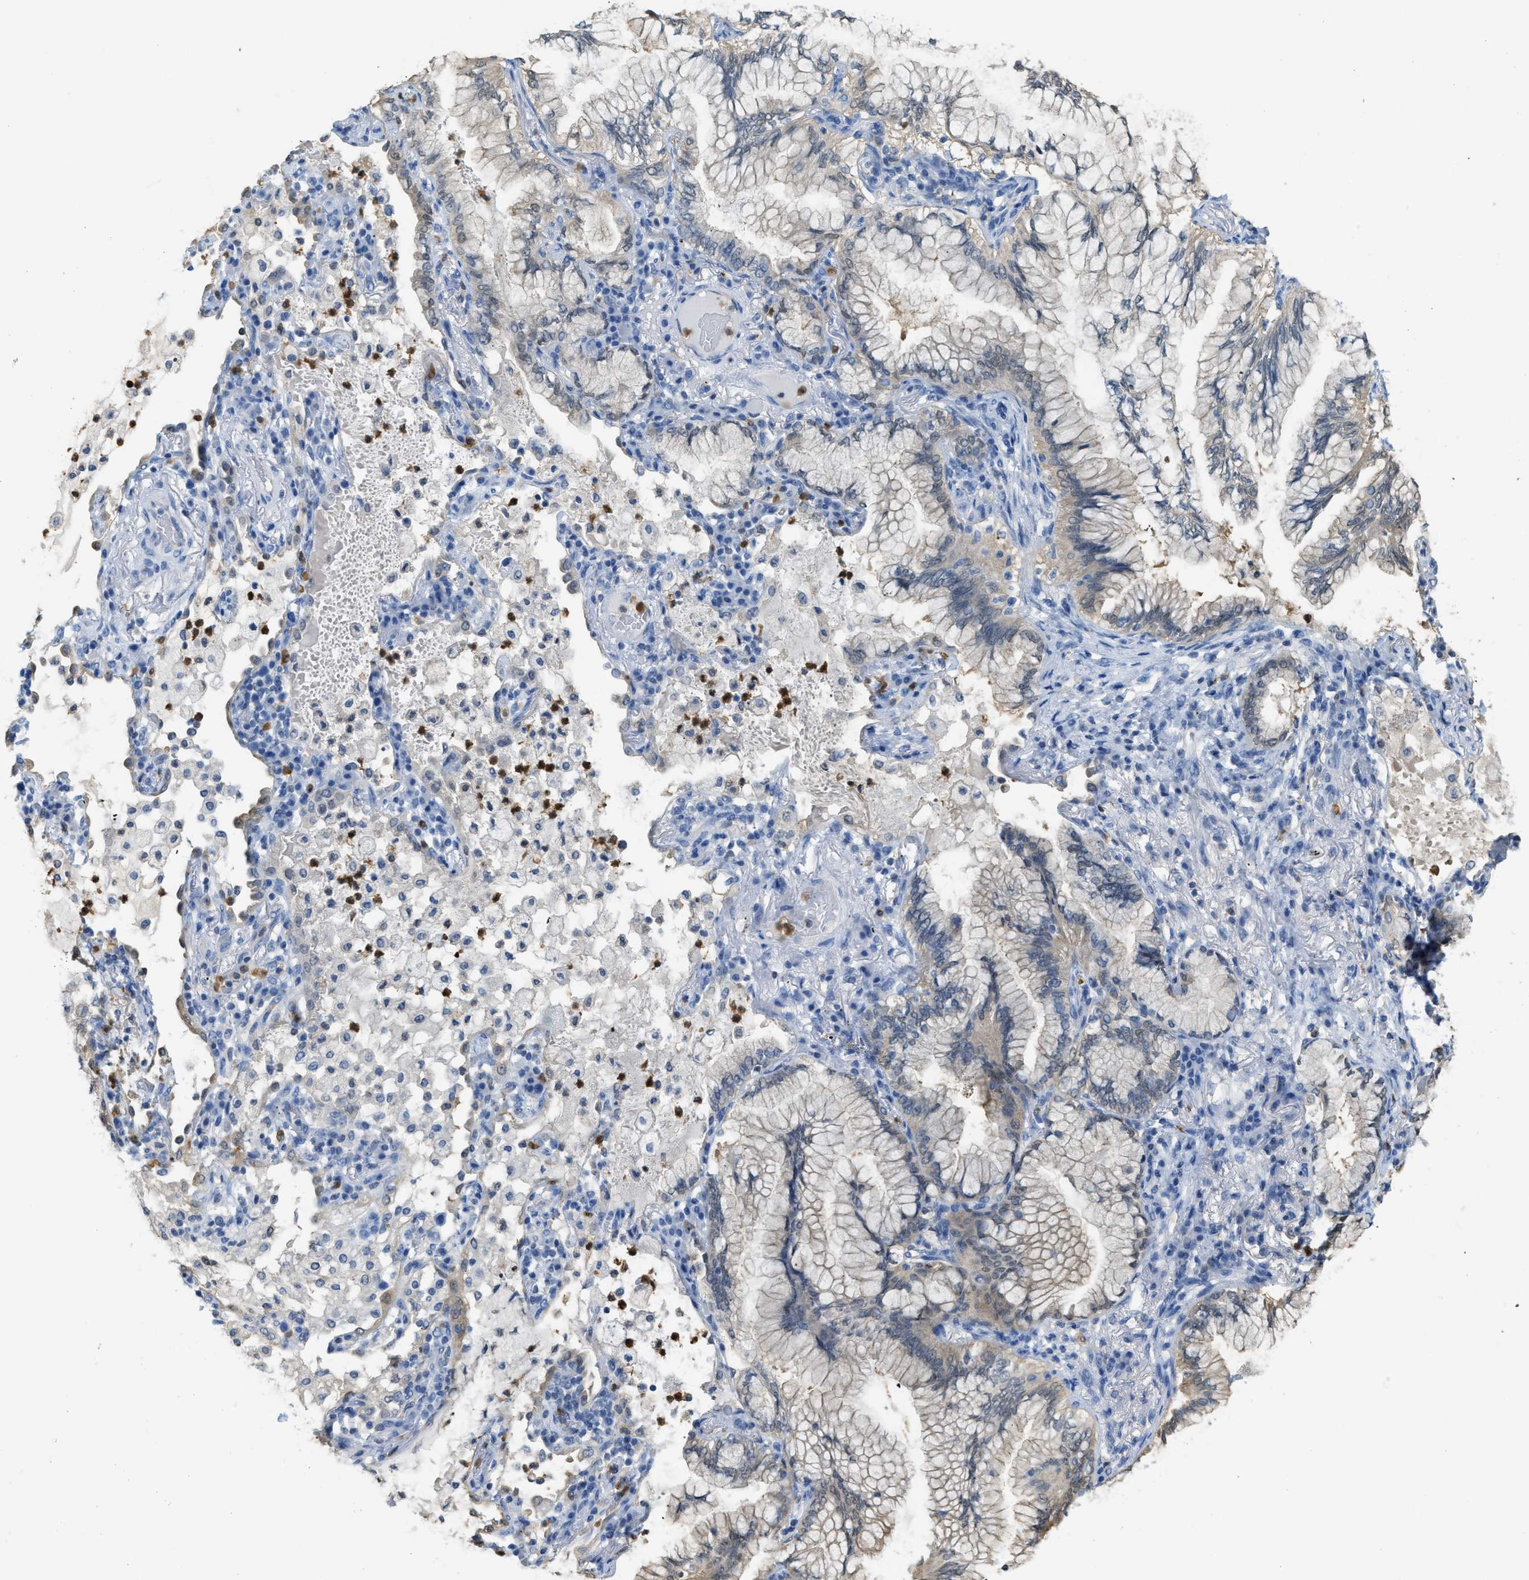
{"staining": {"intensity": "weak", "quantity": "25%-75%", "location": "cytoplasmic/membranous"}, "tissue": "lung cancer", "cell_type": "Tumor cells", "image_type": "cancer", "snomed": [{"axis": "morphology", "description": "Adenocarcinoma, NOS"}, {"axis": "topography", "description": "Lung"}], "caption": "This image demonstrates immunohistochemistry (IHC) staining of lung adenocarcinoma, with low weak cytoplasmic/membranous positivity in about 25%-75% of tumor cells.", "gene": "SERPINB1", "patient": {"sex": "female", "age": 70}}